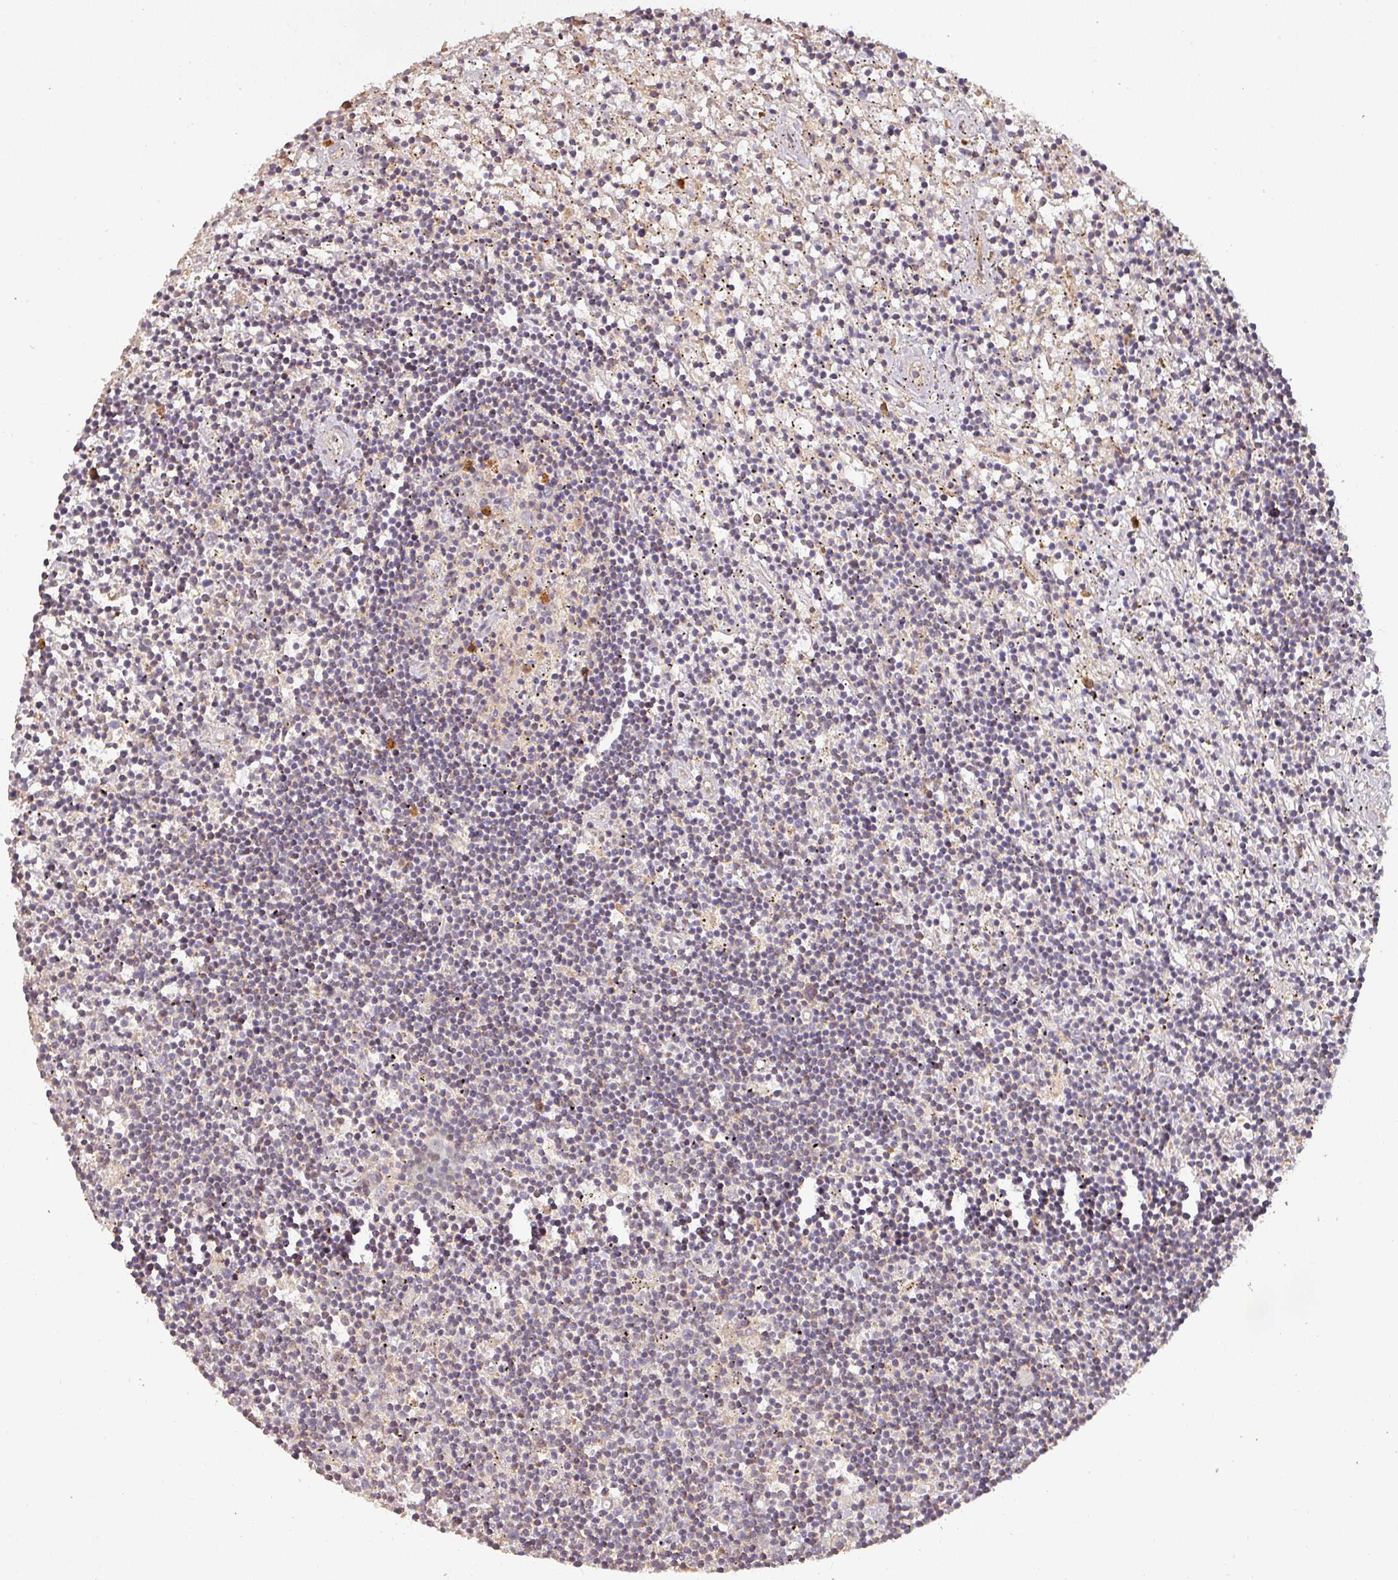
{"staining": {"intensity": "negative", "quantity": "none", "location": "none"}, "tissue": "lymphoma", "cell_type": "Tumor cells", "image_type": "cancer", "snomed": [{"axis": "morphology", "description": "Malignant lymphoma, non-Hodgkin's type, Low grade"}, {"axis": "topography", "description": "Spleen"}], "caption": "High magnification brightfield microscopy of malignant lymphoma, non-Hodgkin's type (low-grade) stained with DAB (brown) and counterstained with hematoxylin (blue): tumor cells show no significant positivity.", "gene": "BPIFB3", "patient": {"sex": "male", "age": 76}}